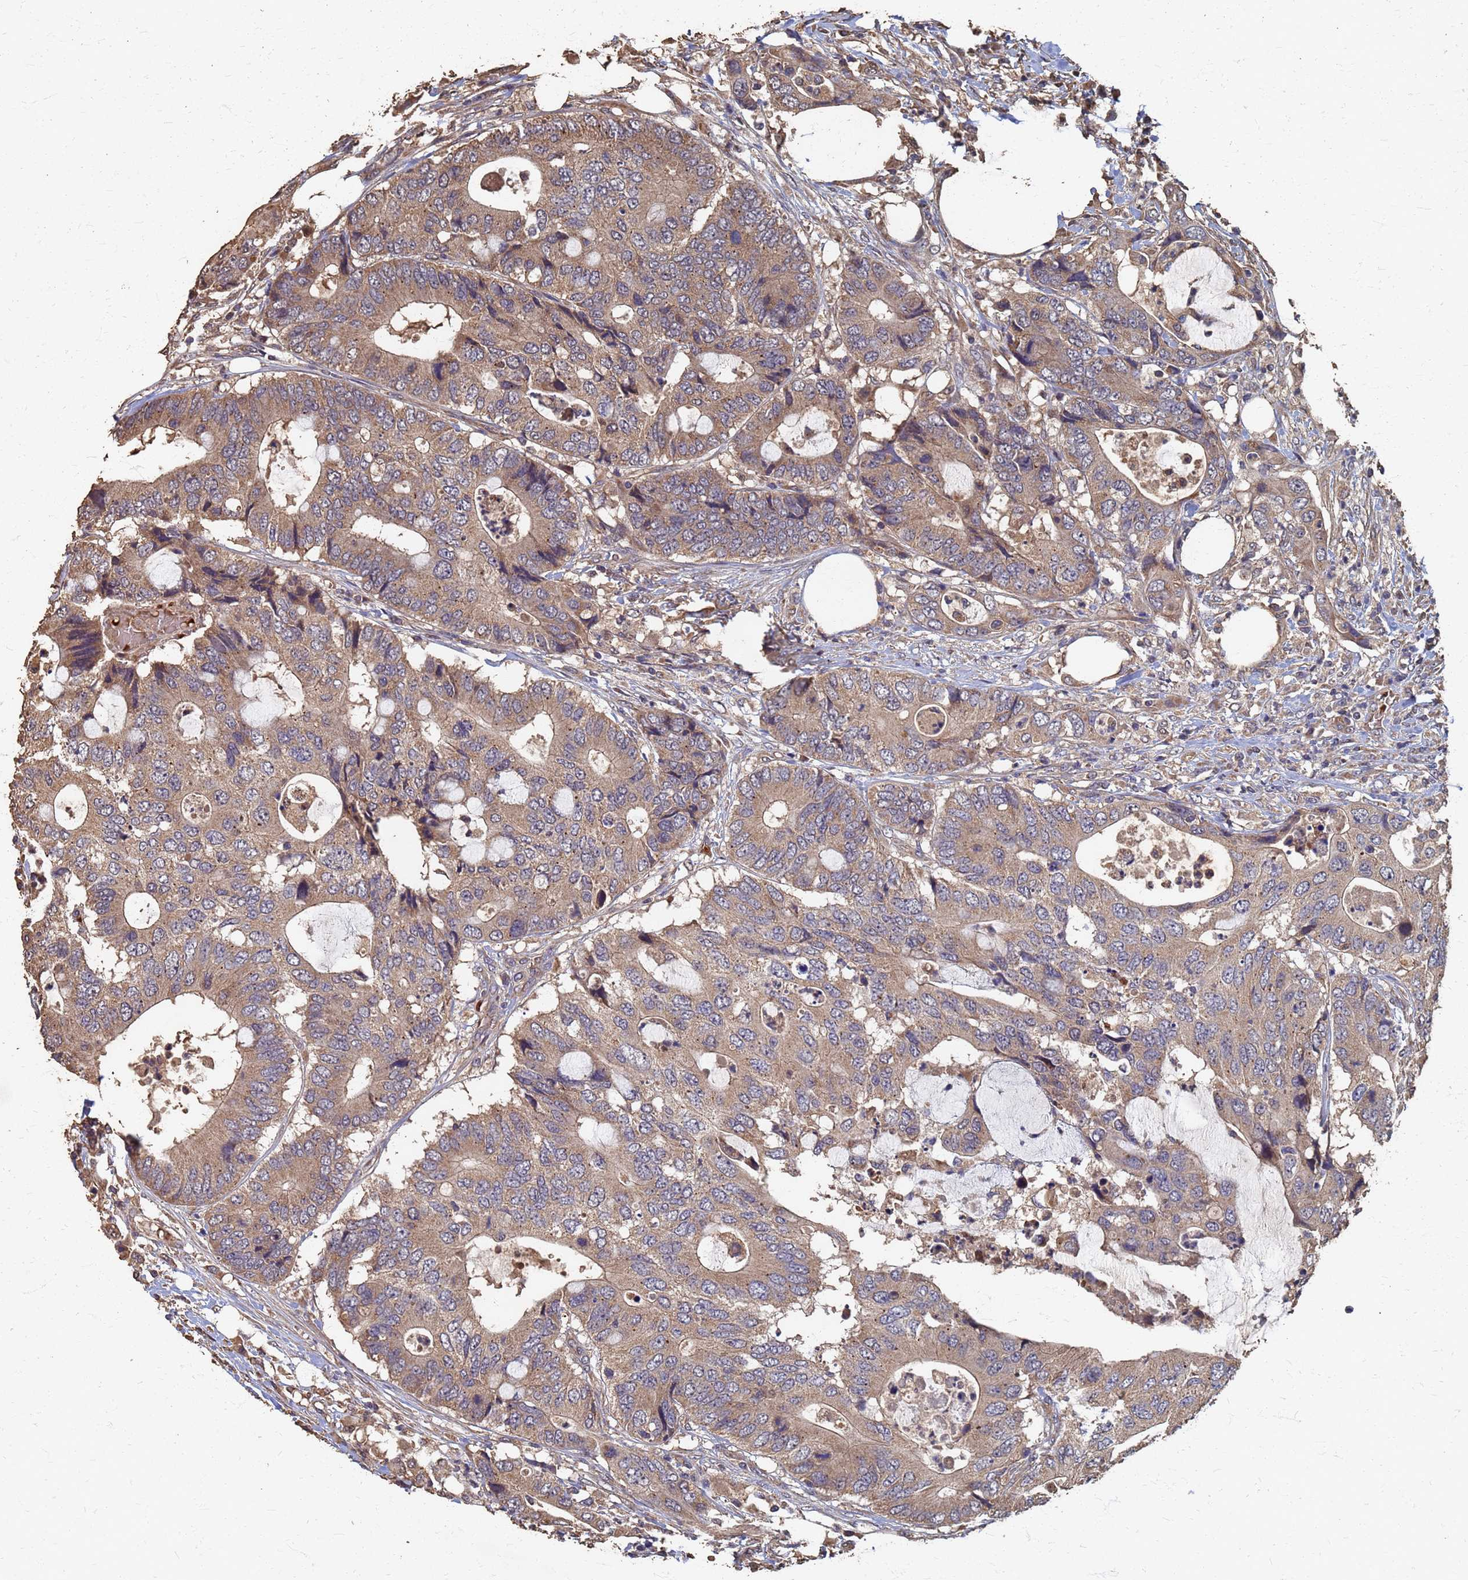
{"staining": {"intensity": "moderate", "quantity": ">75%", "location": "cytoplasmic/membranous"}, "tissue": "colorectal cancer", "cell_type": "Tumor cells", "image_type": "cancer", "snomed": [{"axis": "morphology", "description": "Adenocarcinoma, NOS"}, {"axis": "topography", "description": "Colon"}], "caption": "This image shows IHC staining of adenocarcinoma (colorectal), with medium moderate cytoplasmic/membranous positivity in about >75% of tumor cells.", "gene": "DPH5", "patient": {"sex": "male", "age": 71}}